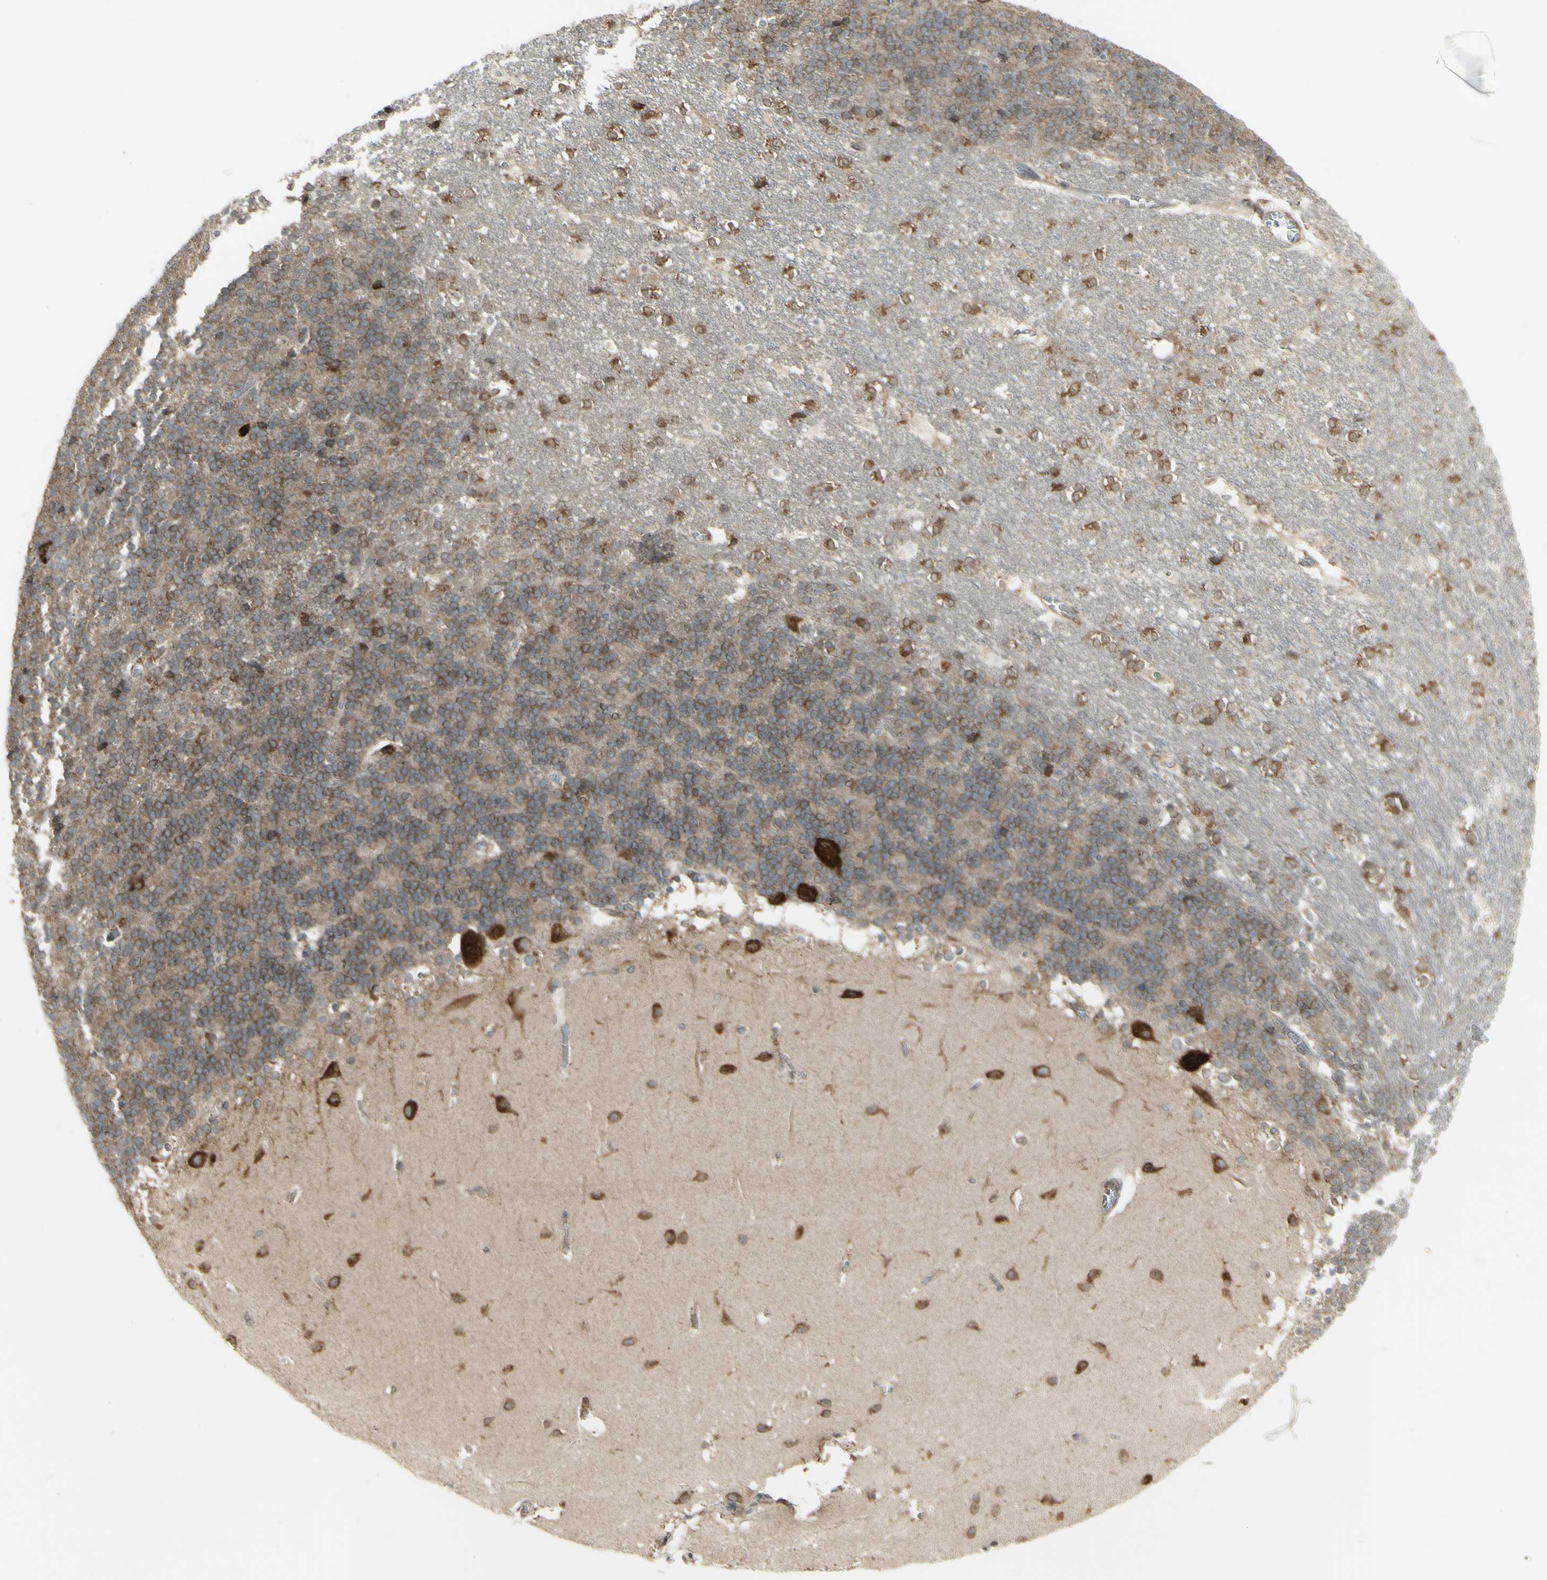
{"staining": {"intensity": "weak", "quantity": ">75%", "location": "cytoplasmic/membranous"}, "tissue": "cerebellum", "cell_type": "Cells in granular layer", "image_type": "normal", "snomed": [{"axis": "morphology", "description": "Normal tissue, NOS"}, {"axis": "topography", "description": "Cerebellum"}], "caption": "Immunohistochemical staining of benign cerebellum exhibits >75% levels of weak cytoplasmic/membranous protein positivity in approximately >75% of cells in granular layer. (DAB (3,3'-diaminobenzidine) IHC with brightfield microscopy, high magnification).", "gene": "FKBP3", "patient": {"sex": "female", "age": 19}}